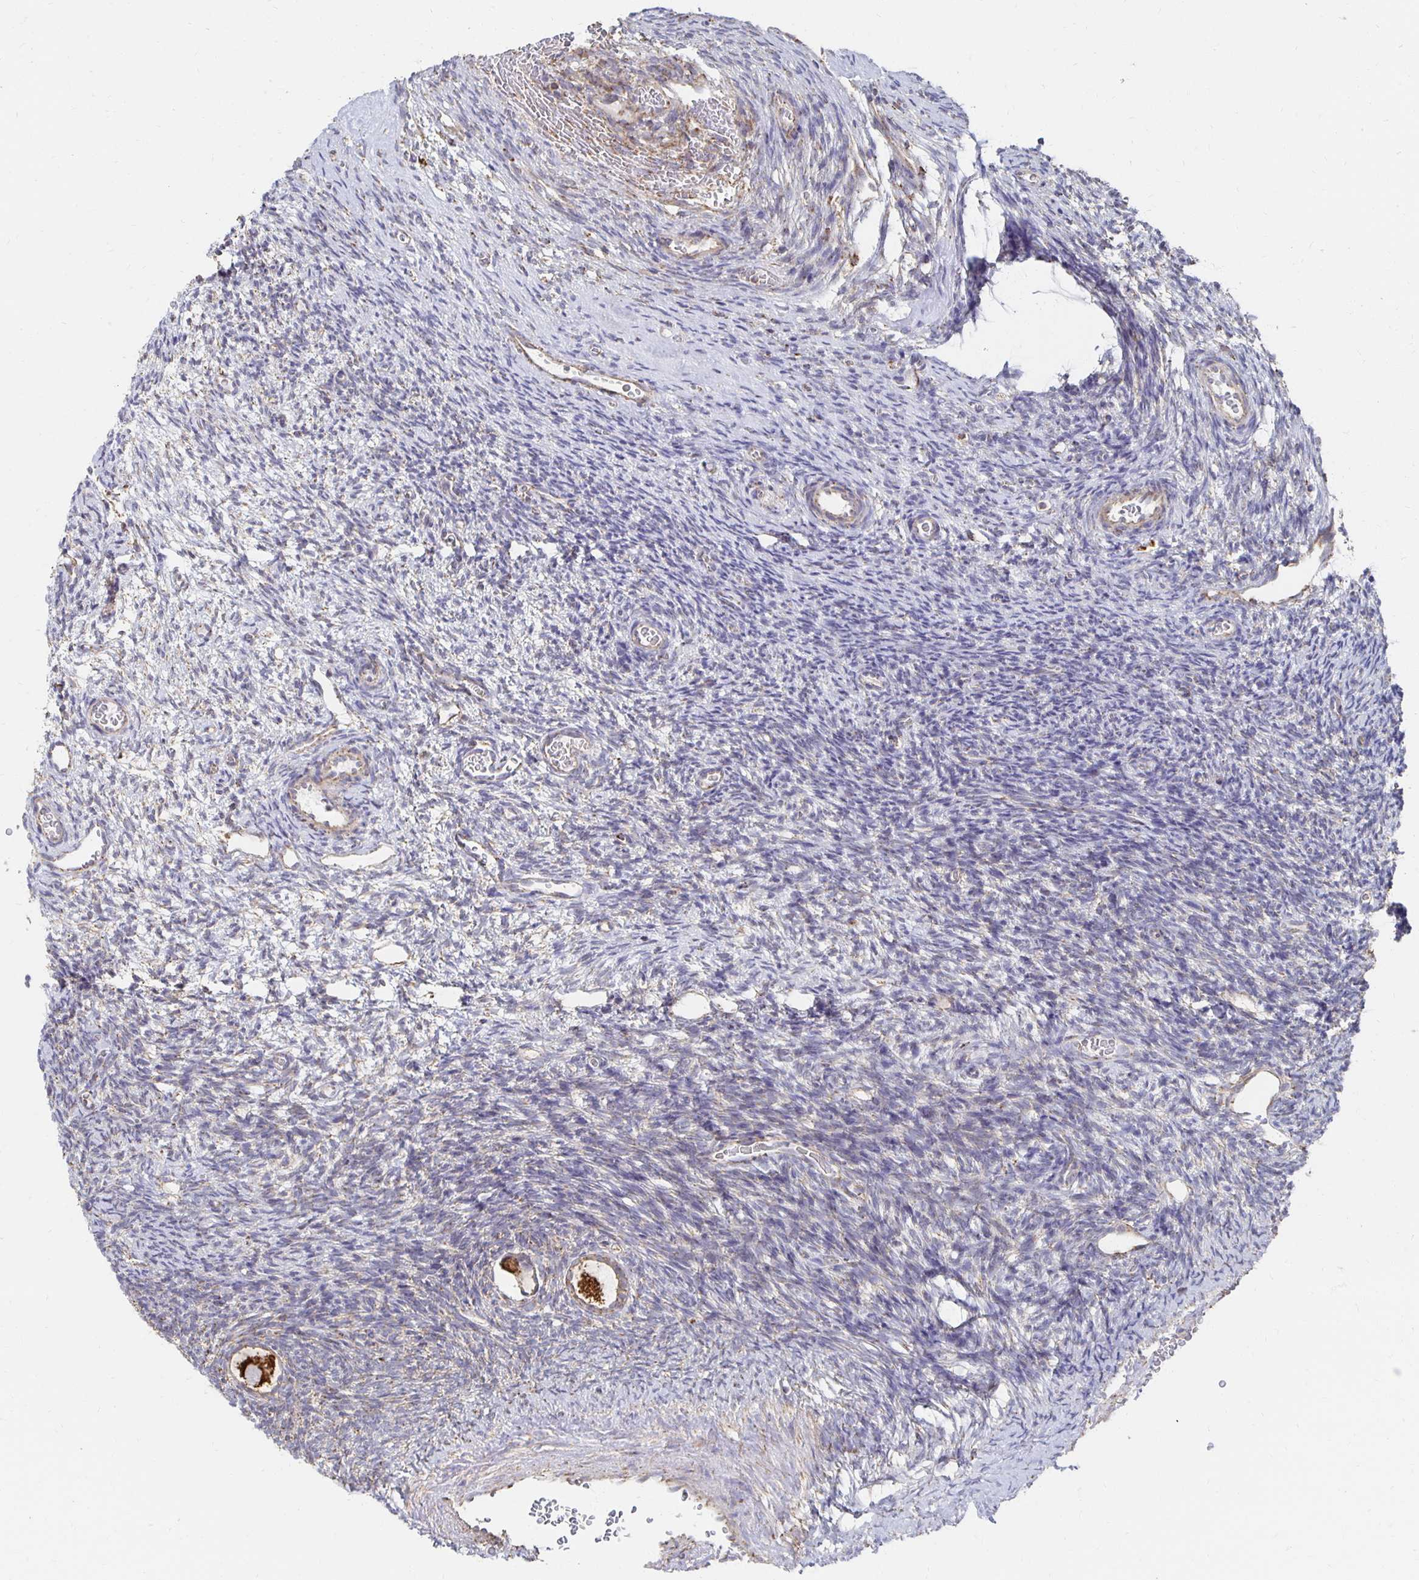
{"staining": {"intensity": "strong", "quantity": "25%-75%", "location": "cytoplasmic/membranous"}, "tissue": "ovary", "cell_type": "Follicle cells", "image_type": "normal", "snomed": [{"axis": "morphology", "description": "Normal tissue, NOS"}, {"axis": "topography", "description": "Ovary"}], "caption": "High-power microscopy captured an immunohistochemistry (IHC) photomicrograph of normal ovary, revealing strong cytoplasmic/membranous positivity in about 25%-75% of follicle cells.", "gene": "NKX2", "patient": {"sex": "female", "age": 34}}